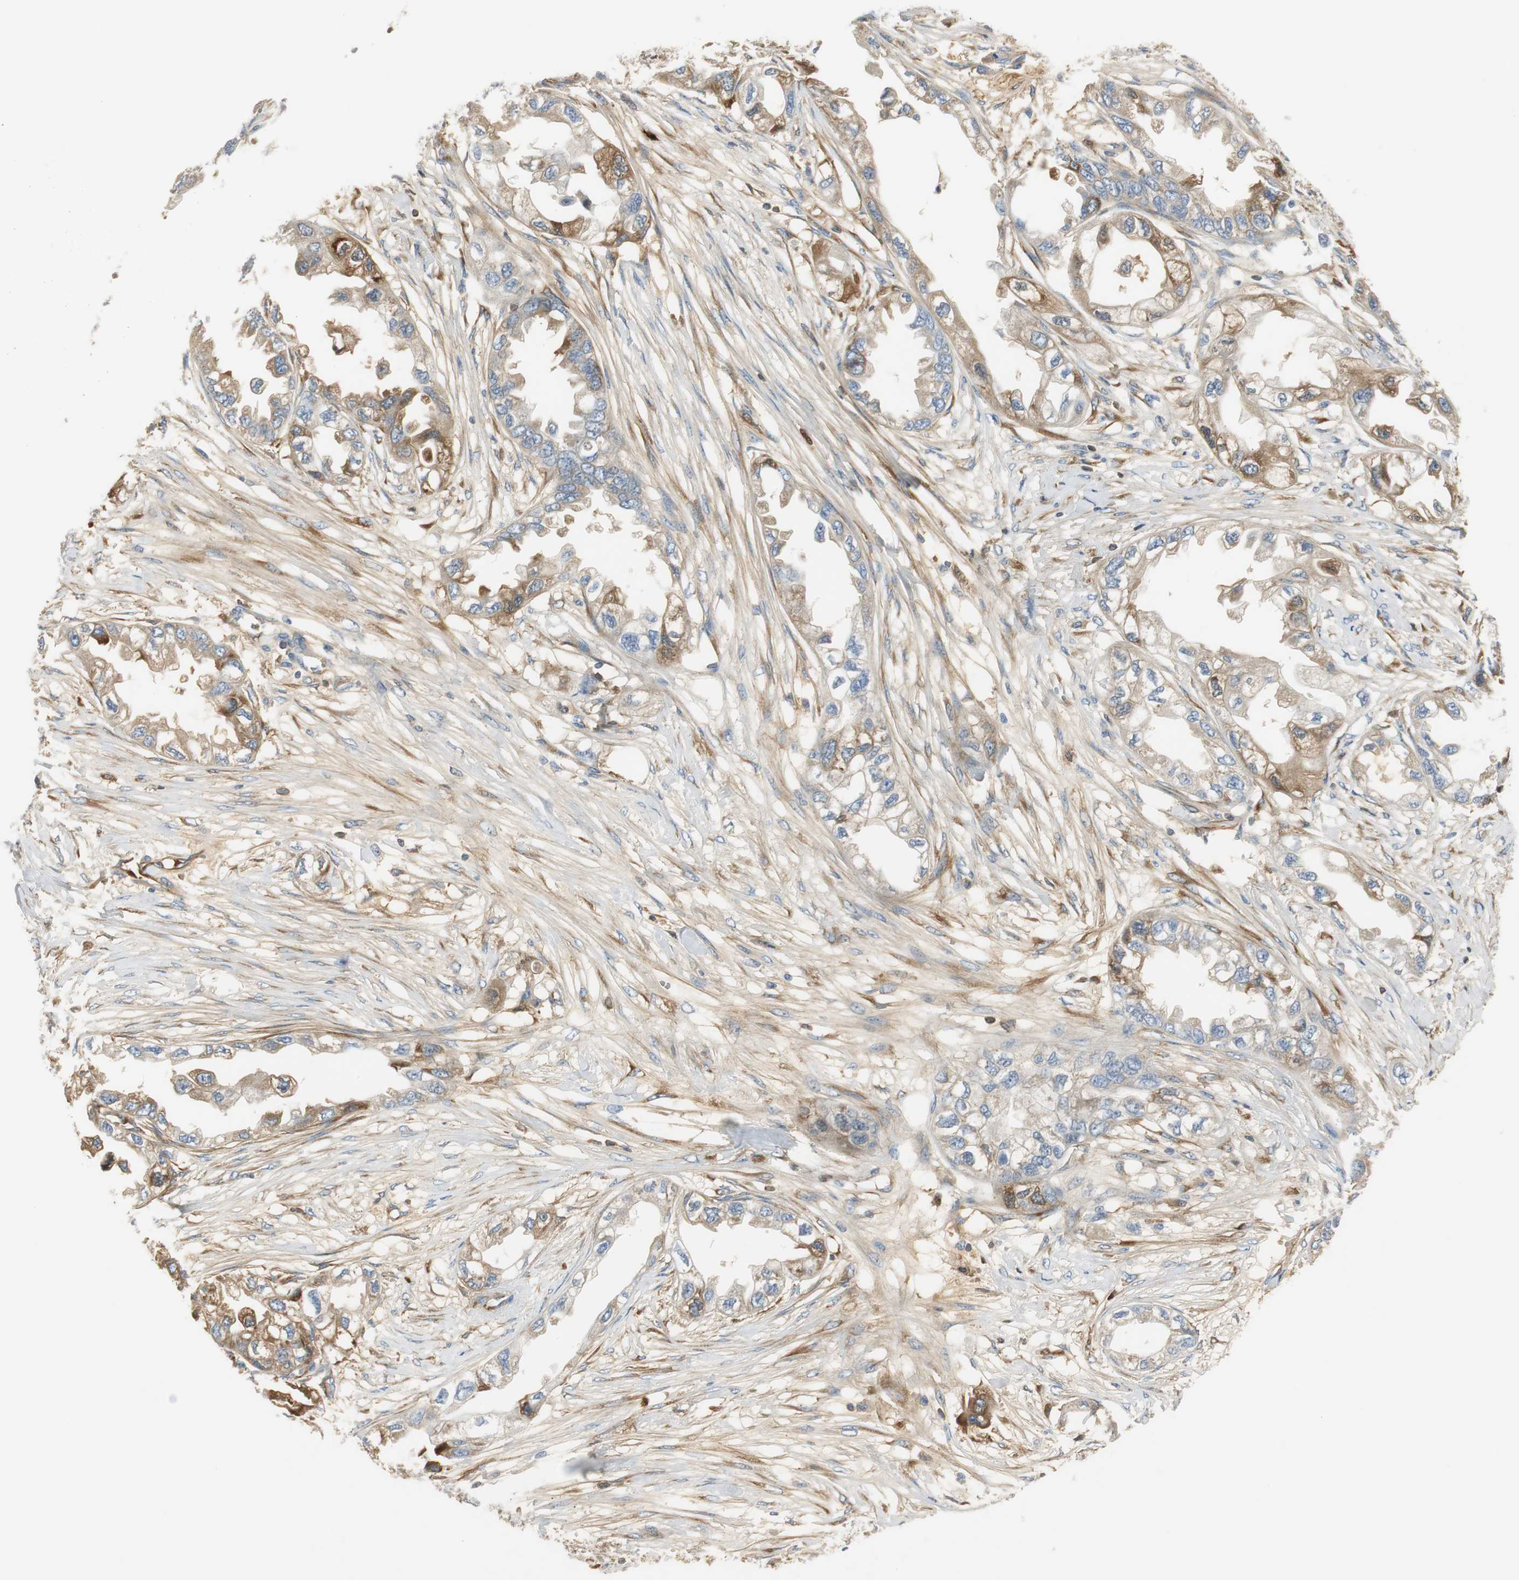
{"staining": {"intensity": "moderate", "quantity": "25%-75%", "location": "cytoplasmic/membranous"}, "tissue": "endometrial cancer", "cell_type": "Tumor cells", "image_type": "cancer", "snomed": [{"axis": "morphology", "description": "Adenocarcinoma, NOS"}, {"axis": "topography", "description": "Endometrium"}], "caption": "Human endometrial cancer (adenocarcinoma) stained with a brown dye displays moderate cytoplasmic/membranous positive staining in about 25%-75% of tumor cells.", "gene": "SERPINF1", "patient": {"sex": "female", "age": 67}}